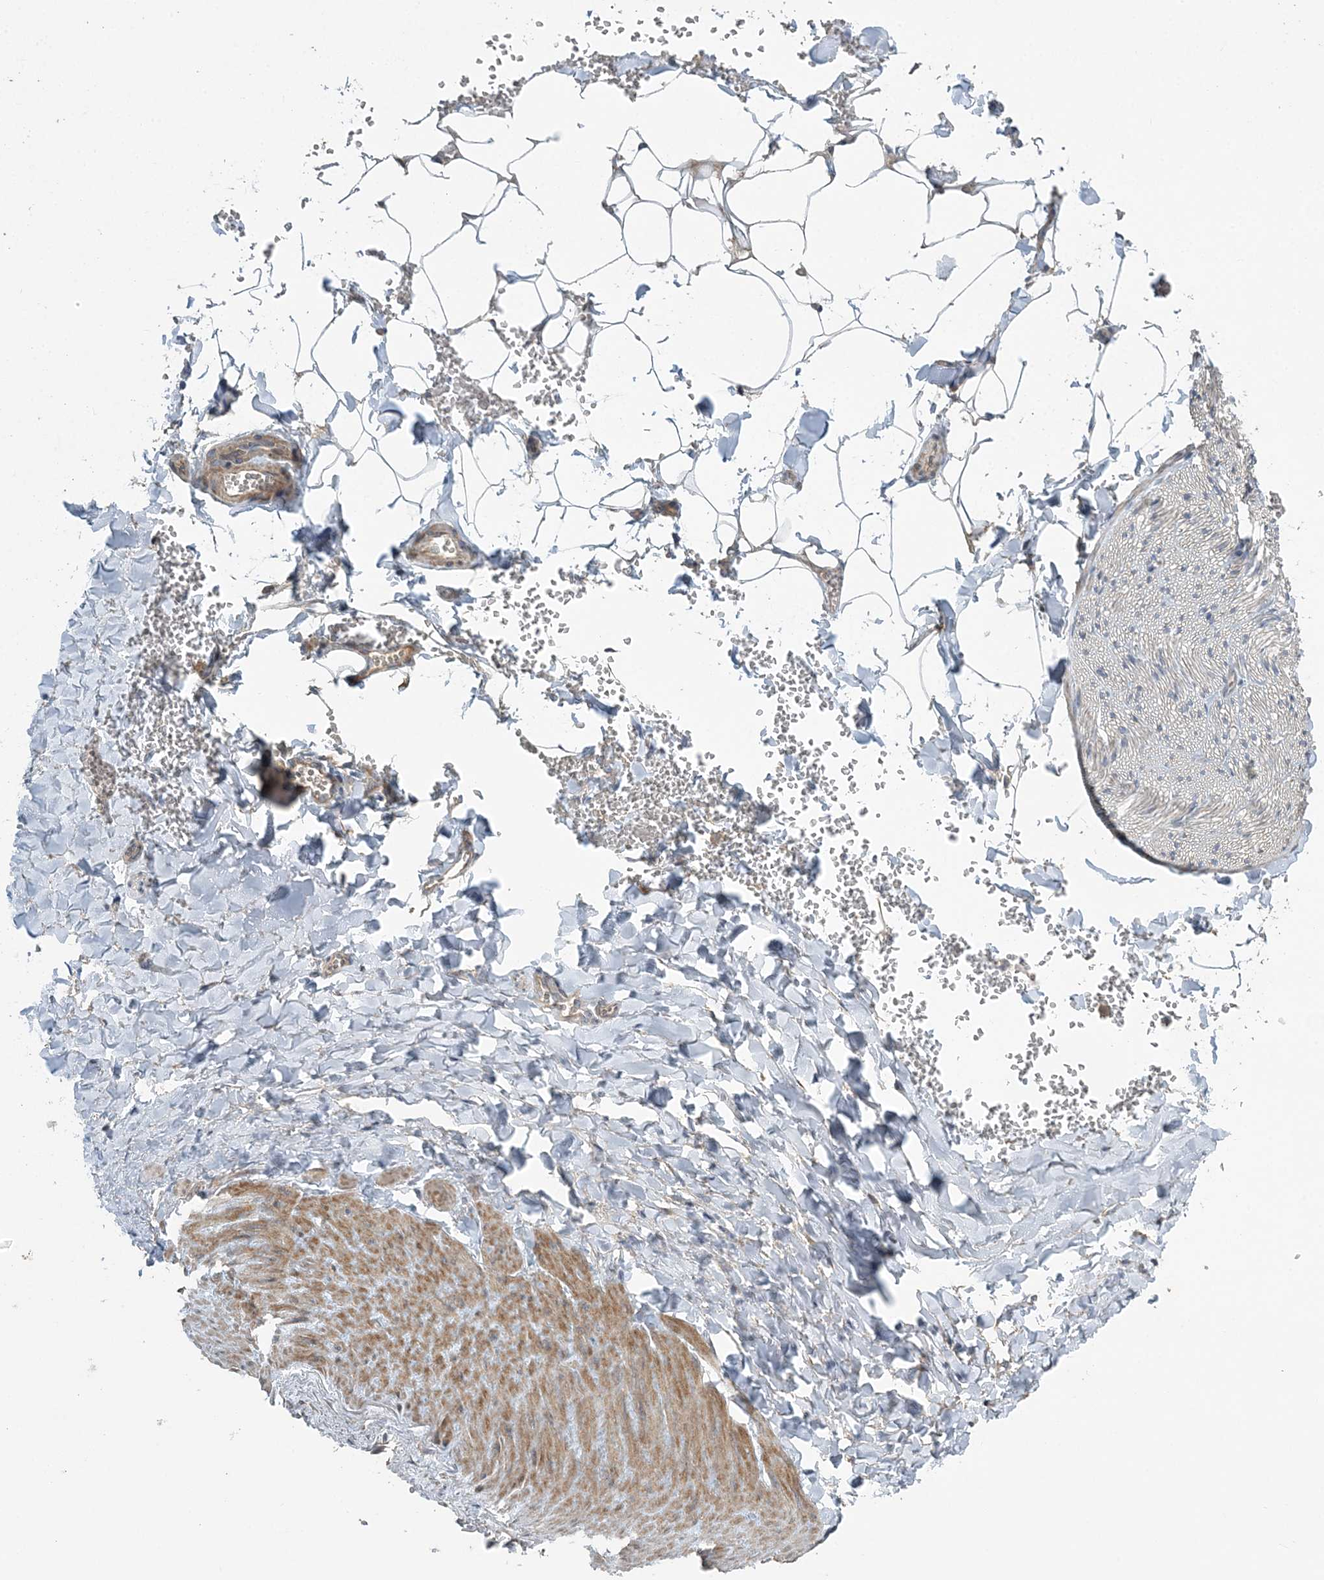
{"staining": {"intensity": "negative", "quantity": "none", "location": "none"}, "tissue": "adipose tissue", "cell_type": "Adipocytes", "image_type": "normal", "snomed": [{"axis": "morphology", "description": "Normal tissue, NOS"}, {"axis": "topography", "description": "Gallbladder"}, {"axis": "topography", "description": "Peripheral nerve tissue"}], "caption": "Adipocytes show no significant protein staining in benign adipose tissue.", "gene": "SLC4A10", "patient": {"sex": "male", "age": 38}}